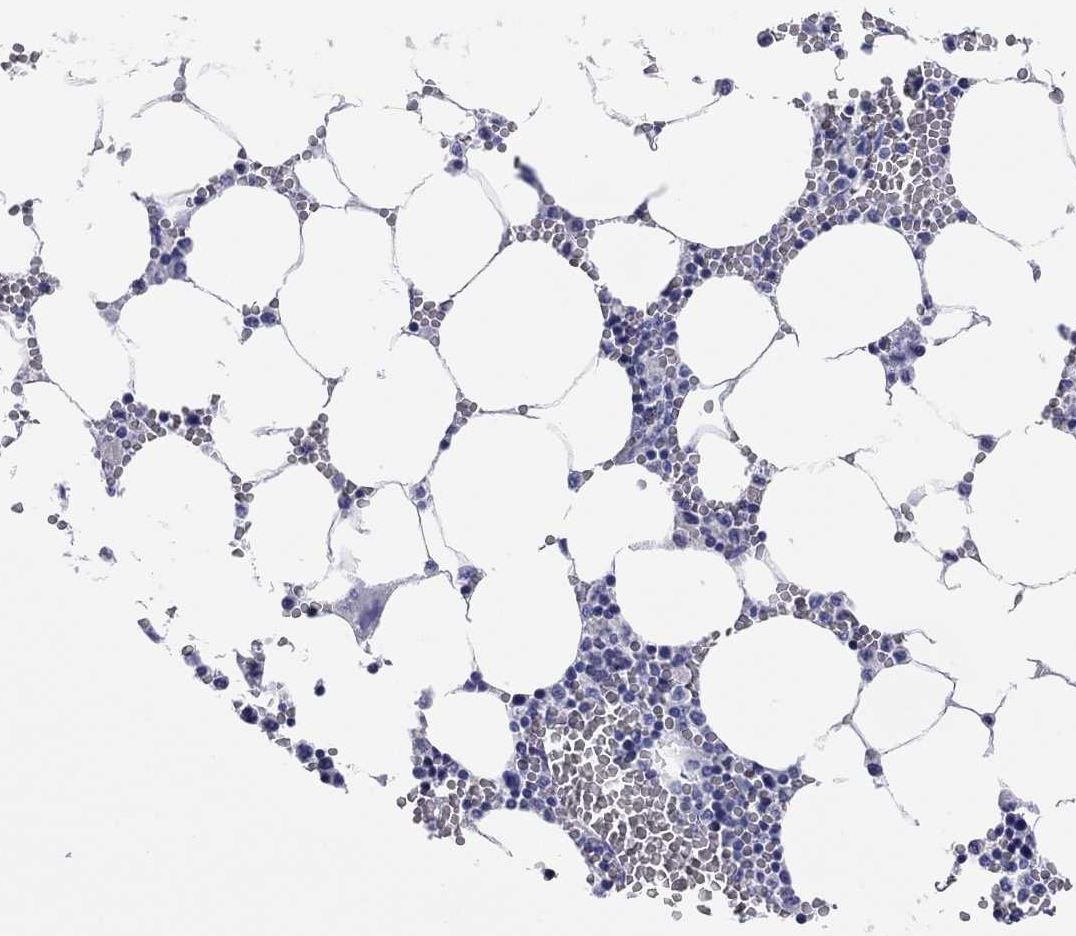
{"staining": {"intensity": "negative", "quantity": "none", "location": "none"}, "tissue": "bone marrow", "cell_type": "Hematopoietic cells", "image_type": "normal", "snomed": [{"axis": "morphology", "description": "Normal tissue, NOS"}, {"axis": "topography", "description": "Bone marrow"}], "caption": "A high-resolution image shows immunohistochemistry (IHC) staining of benign bone marrow, which shows no significant expression in hematopoietic cells.", "gene": "ENSG00000269035", "patient": {"sex": "female", "age": 64}}